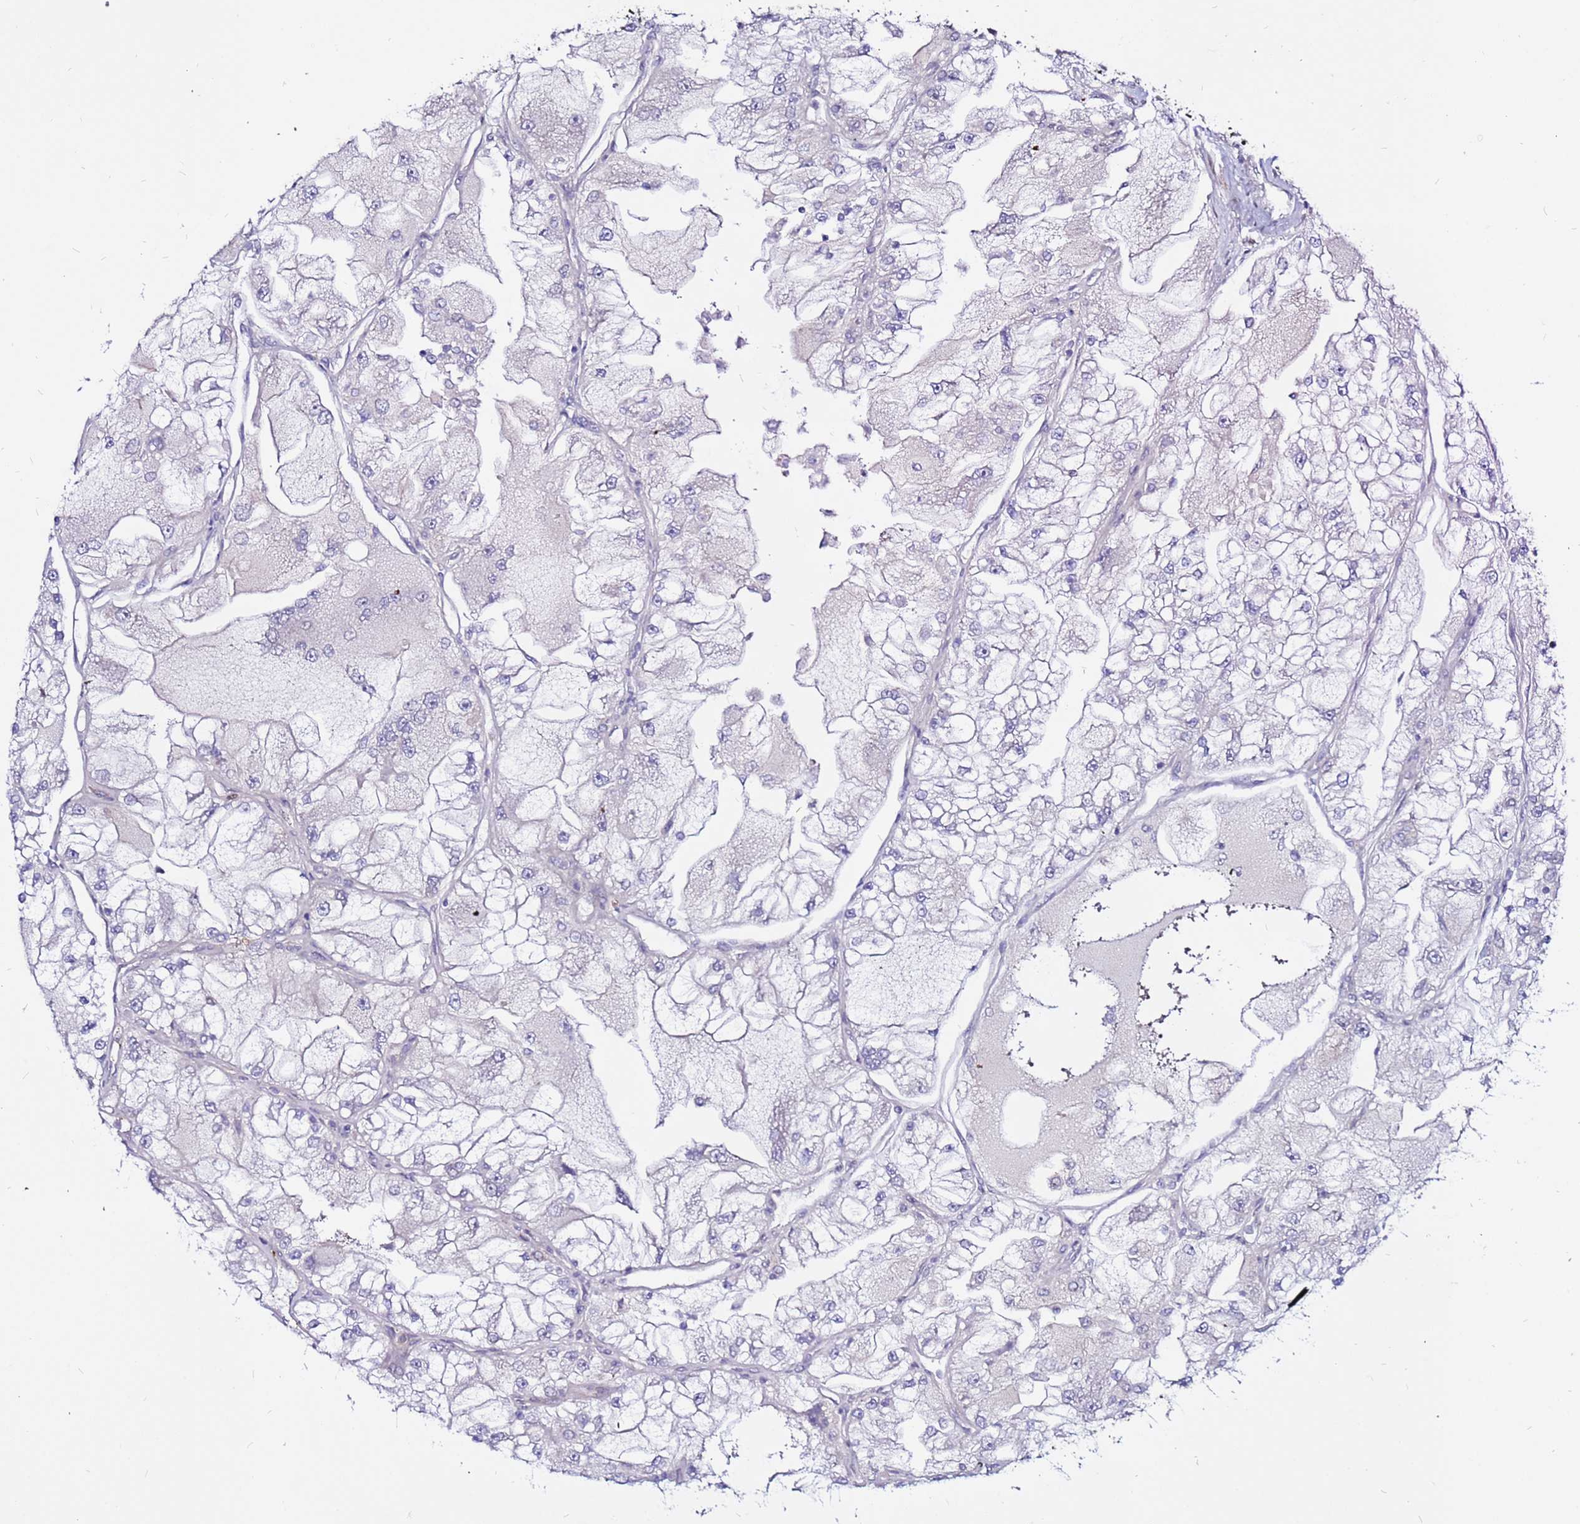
{"staining": {"intensity": "negative", "quantity": "none", "location": "none"}, "tissue": "renal cancer", "cell_type": "Tumor cells", "image_type": "cancer", "snomed": [{"axis": "morphology", "description": "Adenocarcinoma, NOS"}, {"axis": "topography", "description": "Kidney"}], "caption": "This is an IHC photomicrograph of renal cancer (adenocarcinoma). There is no expression in tumor cells.", "gene": "CCDC71", "patient": {"sex": "female", "age": 72}}